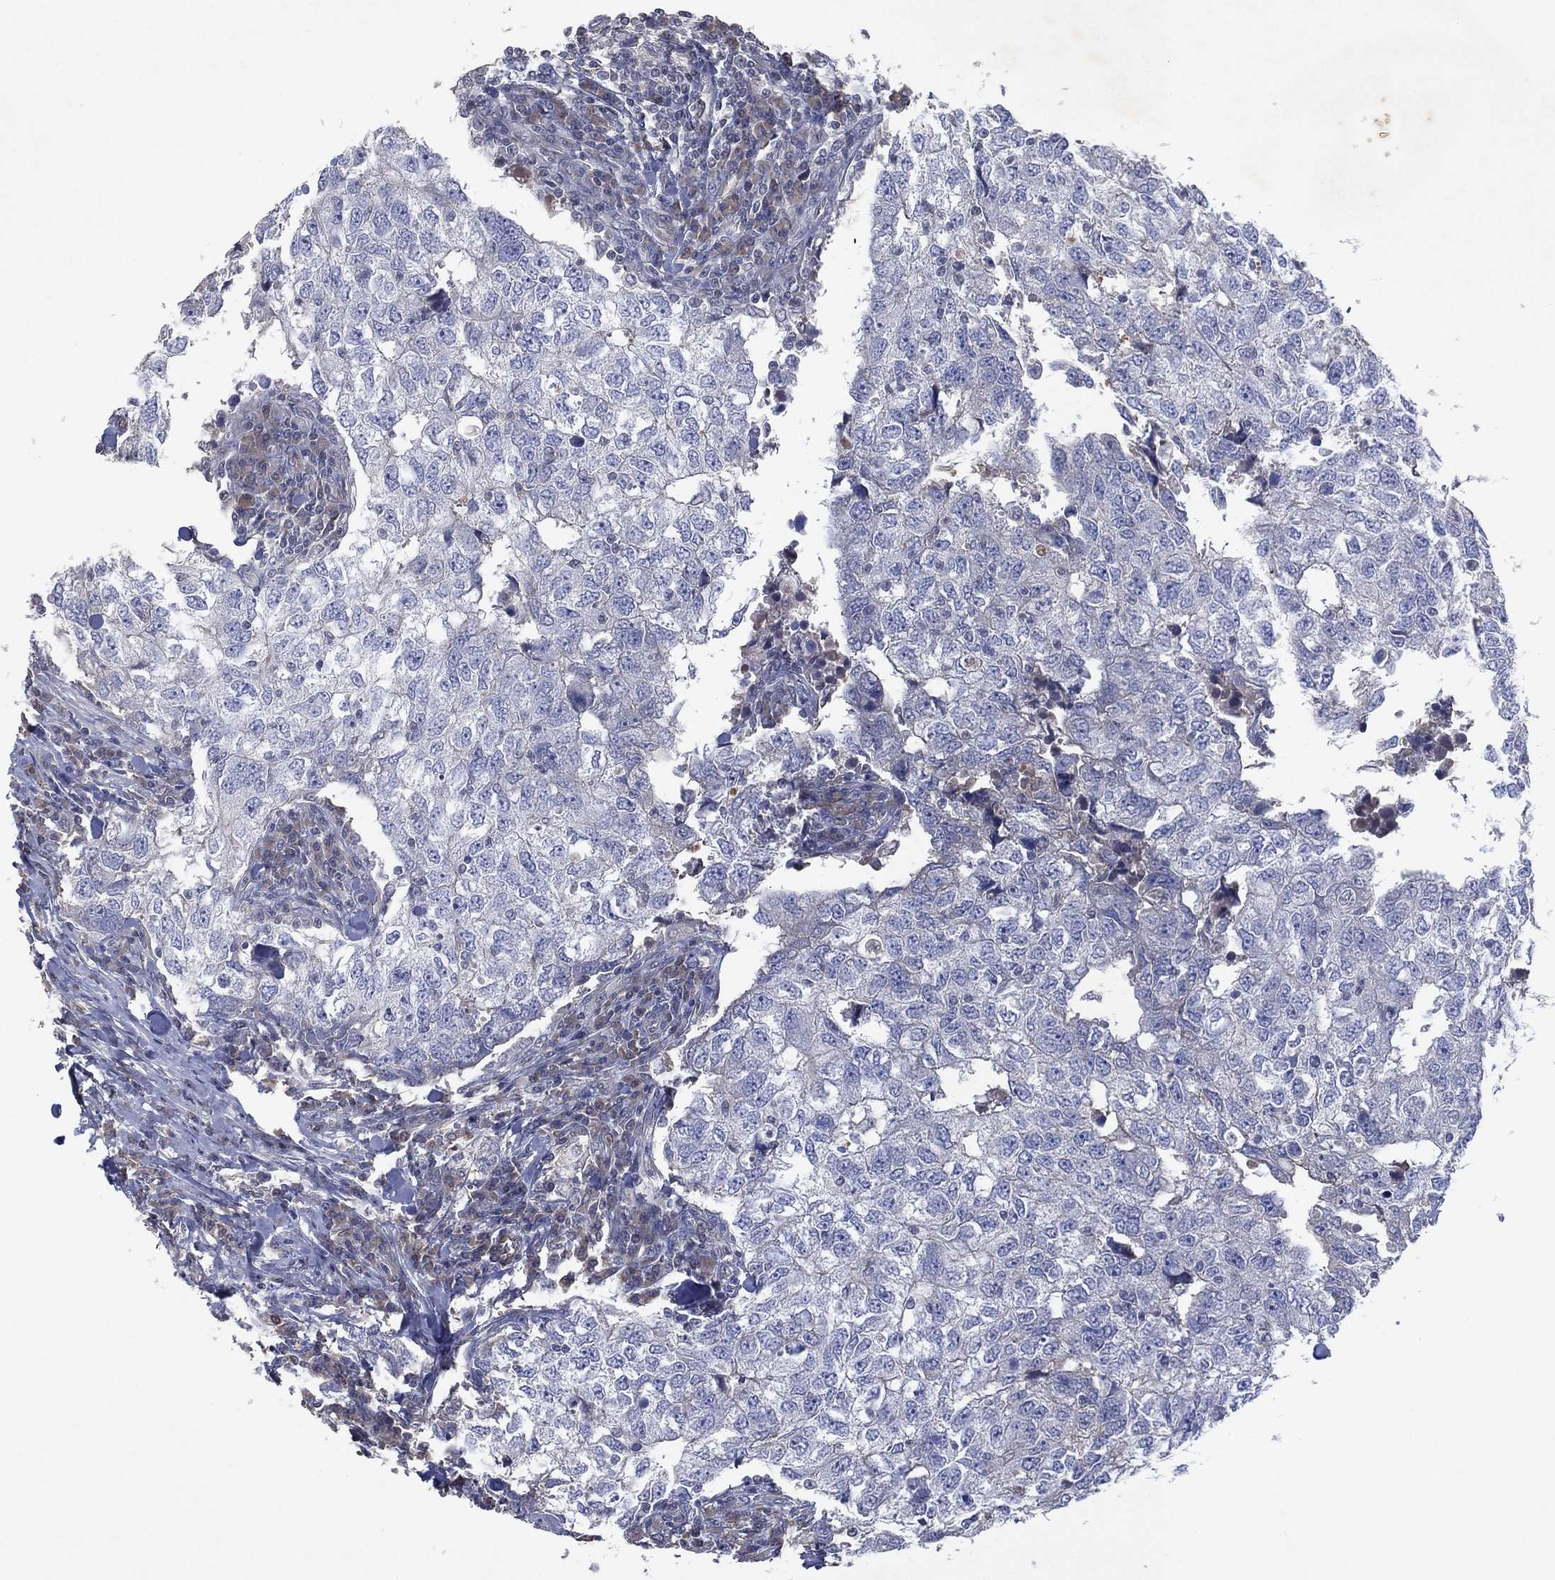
{"staining": {"intensity": "negative", "quantity": "none", "location": "none"}, "tissue": "breast cancer", "cell_type": "Tumor cells", "image_type": "cancer", "snomed": [{"axis": "morphology", "description": "Duct carcinoma"}, {"axis": "topography", "description": "Breast"}], "caption": "High power microscopy histopathology image of an immunohistochemistry micrograph of invasive ductal carcinoma (breast), revealing no significant positivity in tumor cells. Nuclei are stained in blue.", "gene": "FLI1", "patient": {"sex": "female", "age": 30}}